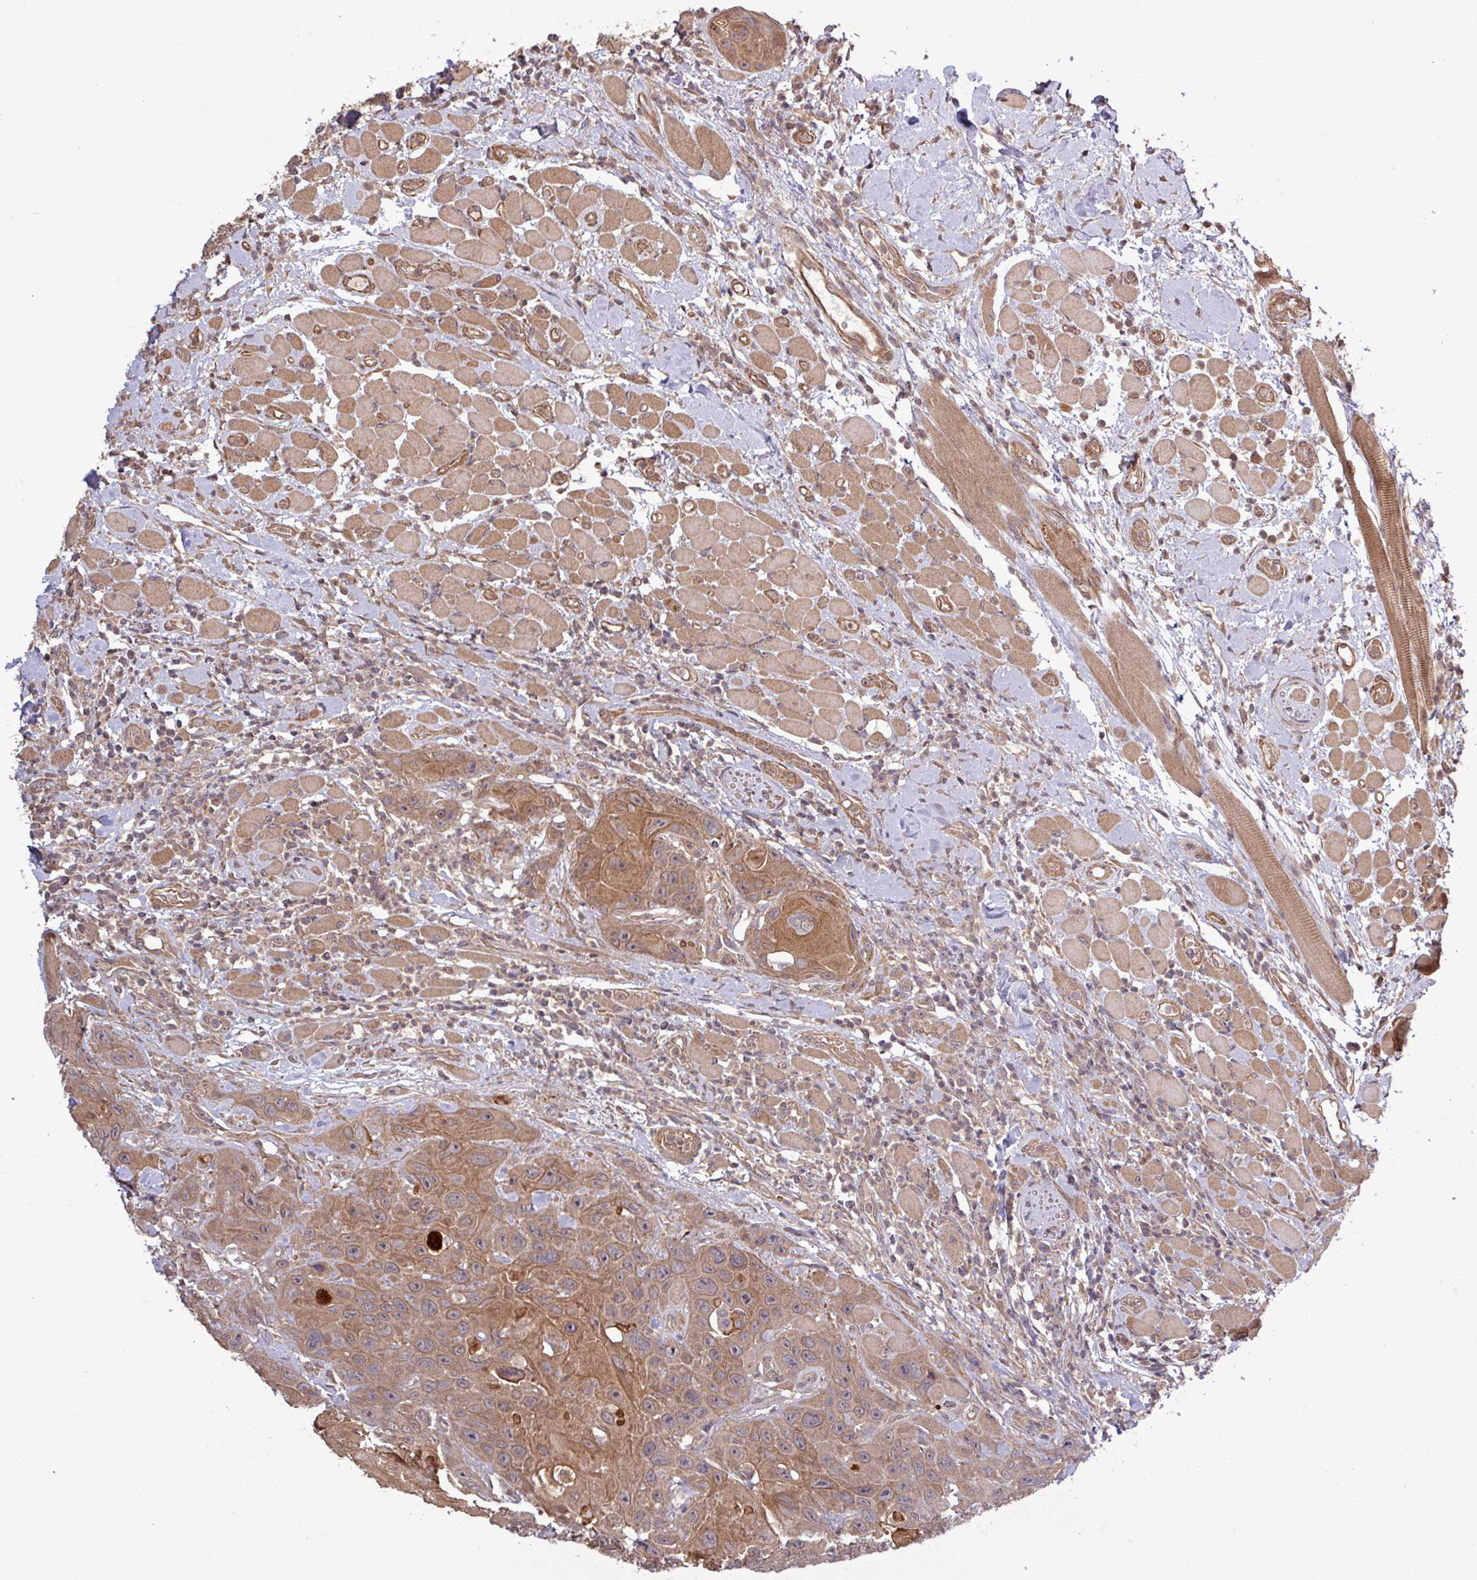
{"staining": {"intensity": "moderate", "quantity": ">75%", "location": "cytoplasmic/membranous"}, "tissue": "head and neck cancer", "cell_type": "Tumor cells", "image_type": "cancer", "snomed": [{"axis": "morphology", "description": "Squamous cell carcinoma, NOS"}, {"axis": "topography", "description": "Head-Neck"}], "caption": "A histopathology image of head and neck cancer (squamous cell carcinoma) stained for a protein reveals moderate cytoplasmic/membranous brown staining in tumor cells. The staining was performed using DAB to visualize the protein expression in brown, while the nuclei were stained in blue with hematoxylin (Magnification: 20x).", "gene": "TRABD2A", "patient": {"sex": "female", "age": 59}}